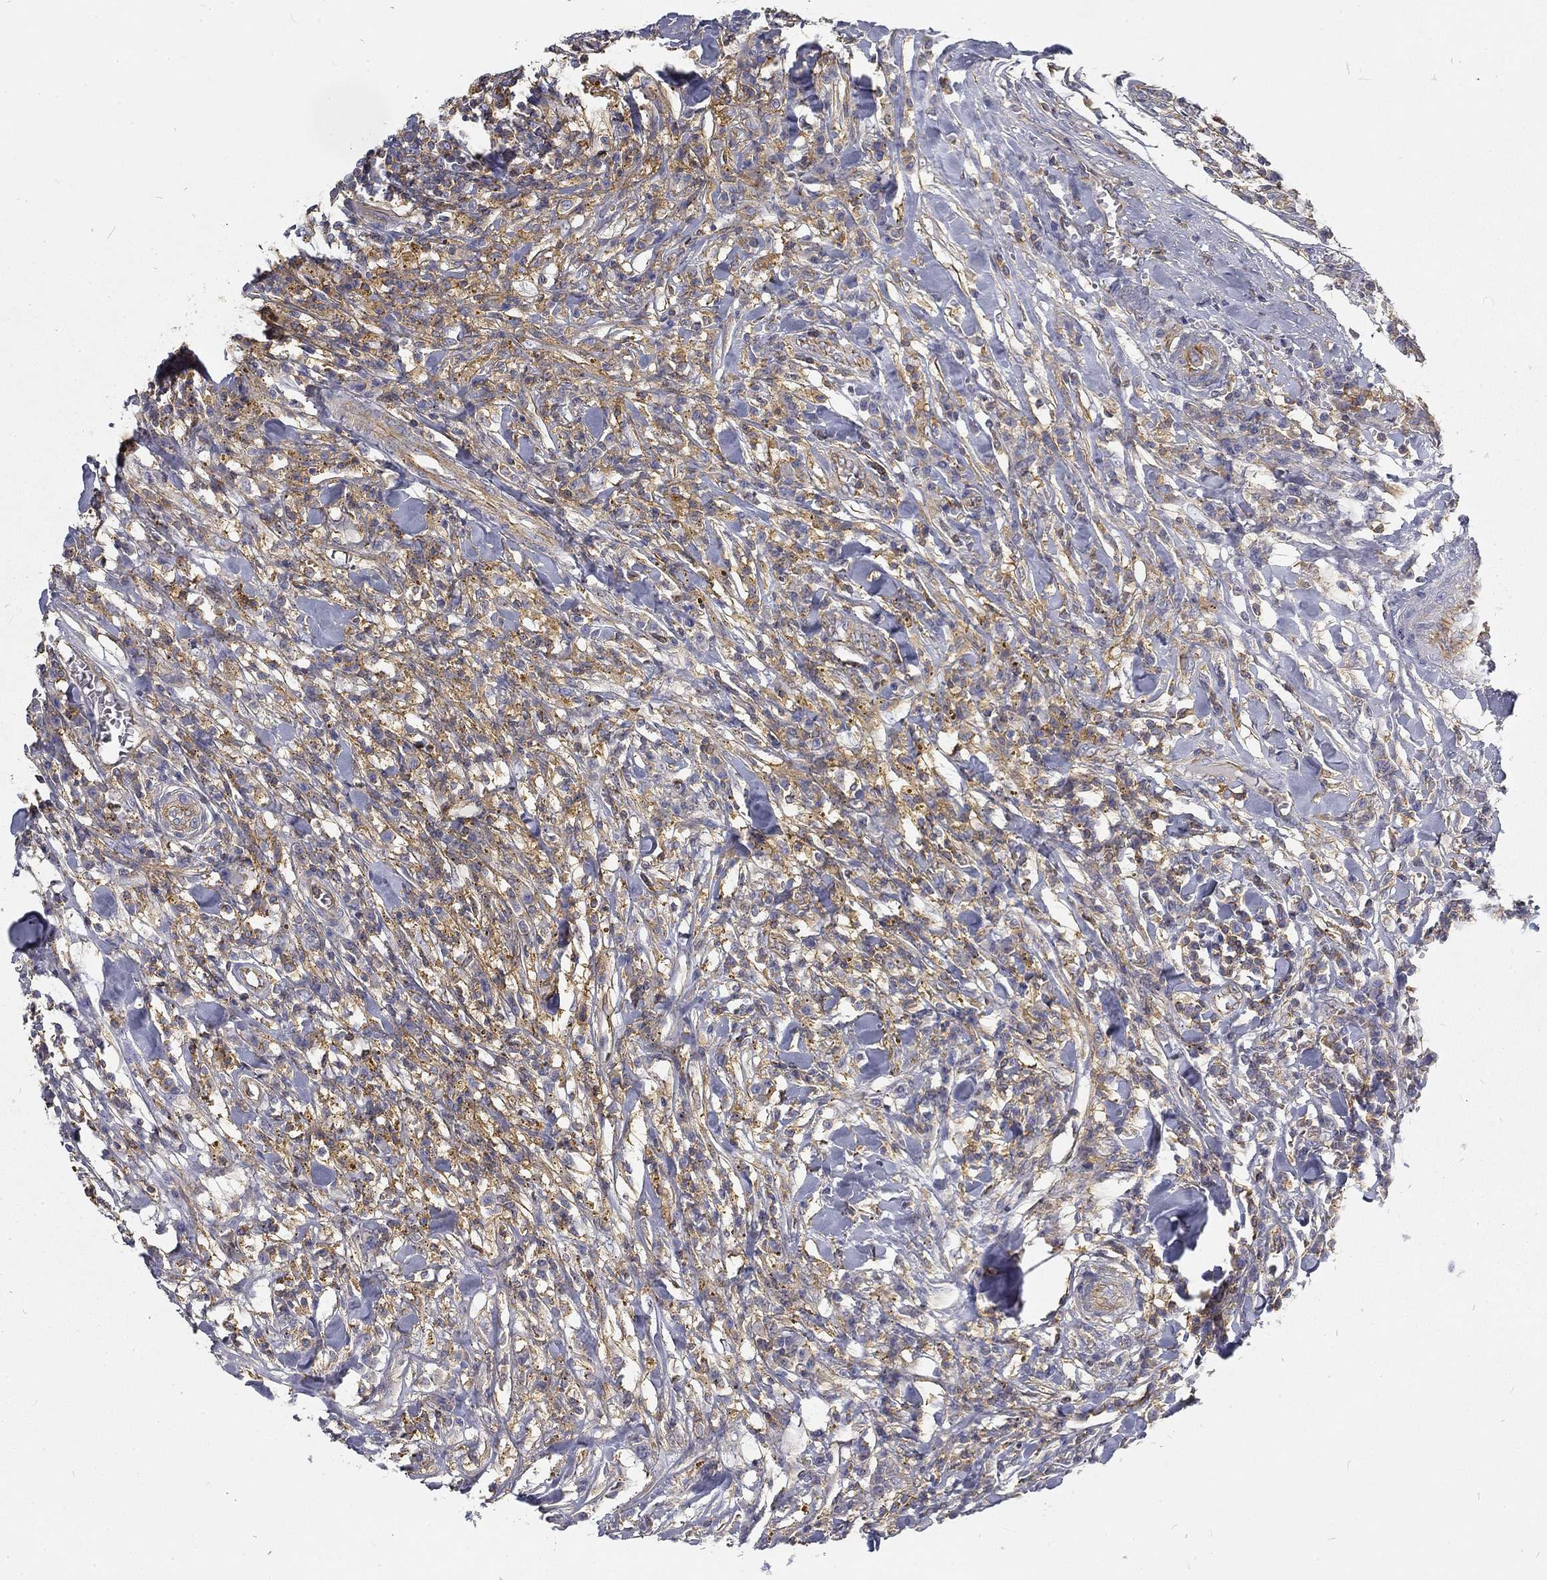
{"staining": {"intensity": "moderate", "quantity": "<25%", "location": "cytoplasmic/membranous"}, "tissue": "breast cancer", "cell_type": "Tumor cells", "image_type": "cancer", "snomed": [{"axis": "morphology", "description": "Duct carcinoma"}, {"axis": "topography", "description": "Breast"}], "caption": "A high-resolution micrograph shows immunohistochemistry staining of invasive ductal carcinoma (breast), which exhibits moderate cytoplasmic/membranous positivity in about <25% of tumor cells.", "gene": "MTMR11", "patient": {"sex": "female", "age": 30}}